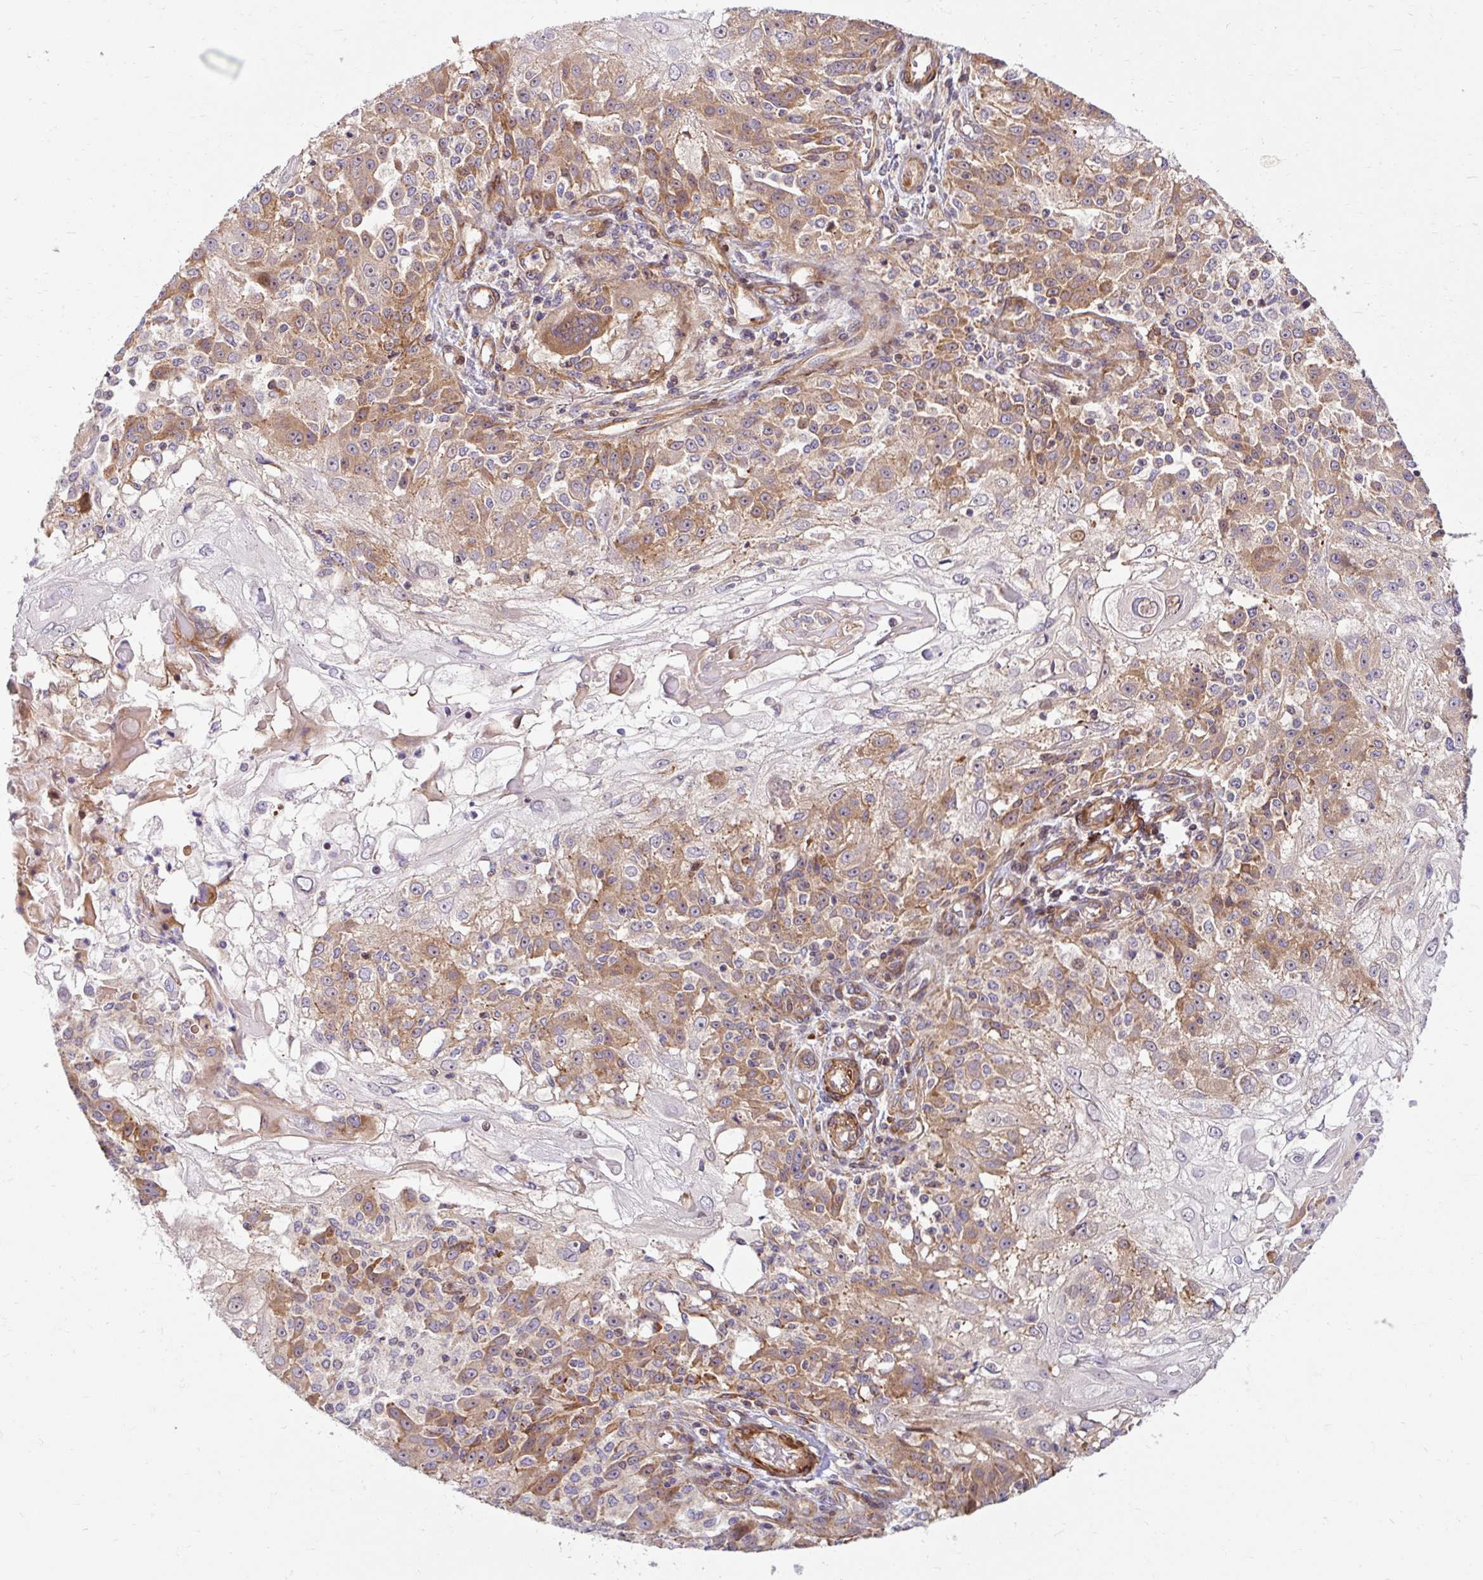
{"staining": {"intensity": "moderate", "quantity": "25%-75%", "location": "cytoplasmic/membranous"}, "tissue": "skin cancer", "cell_type": "Tumor cells", "image_type": "cancer", "snomed": [{"axis": "morphology", "description": "Normal tissue, NOS"}, {"axis": "morphology", "description": "Squamous cell carcinoma, NOS"}, {"axis": "topography", "description": "Skin"}], "caption": "DAB (3,3'-diaminobenzidine) immunohistochemical staining of human squamous cell carcinoma (skin) reveals moderate cytoplasmic/membranous protein staining in about 25%-75% of tumor cells. (DAB (3,3'-diaminobenzidine) IHC, brown staining for protein, blue staining for nuclei).", "gene": "BTF3", "patient": {"sex": "female", "age": 83}}